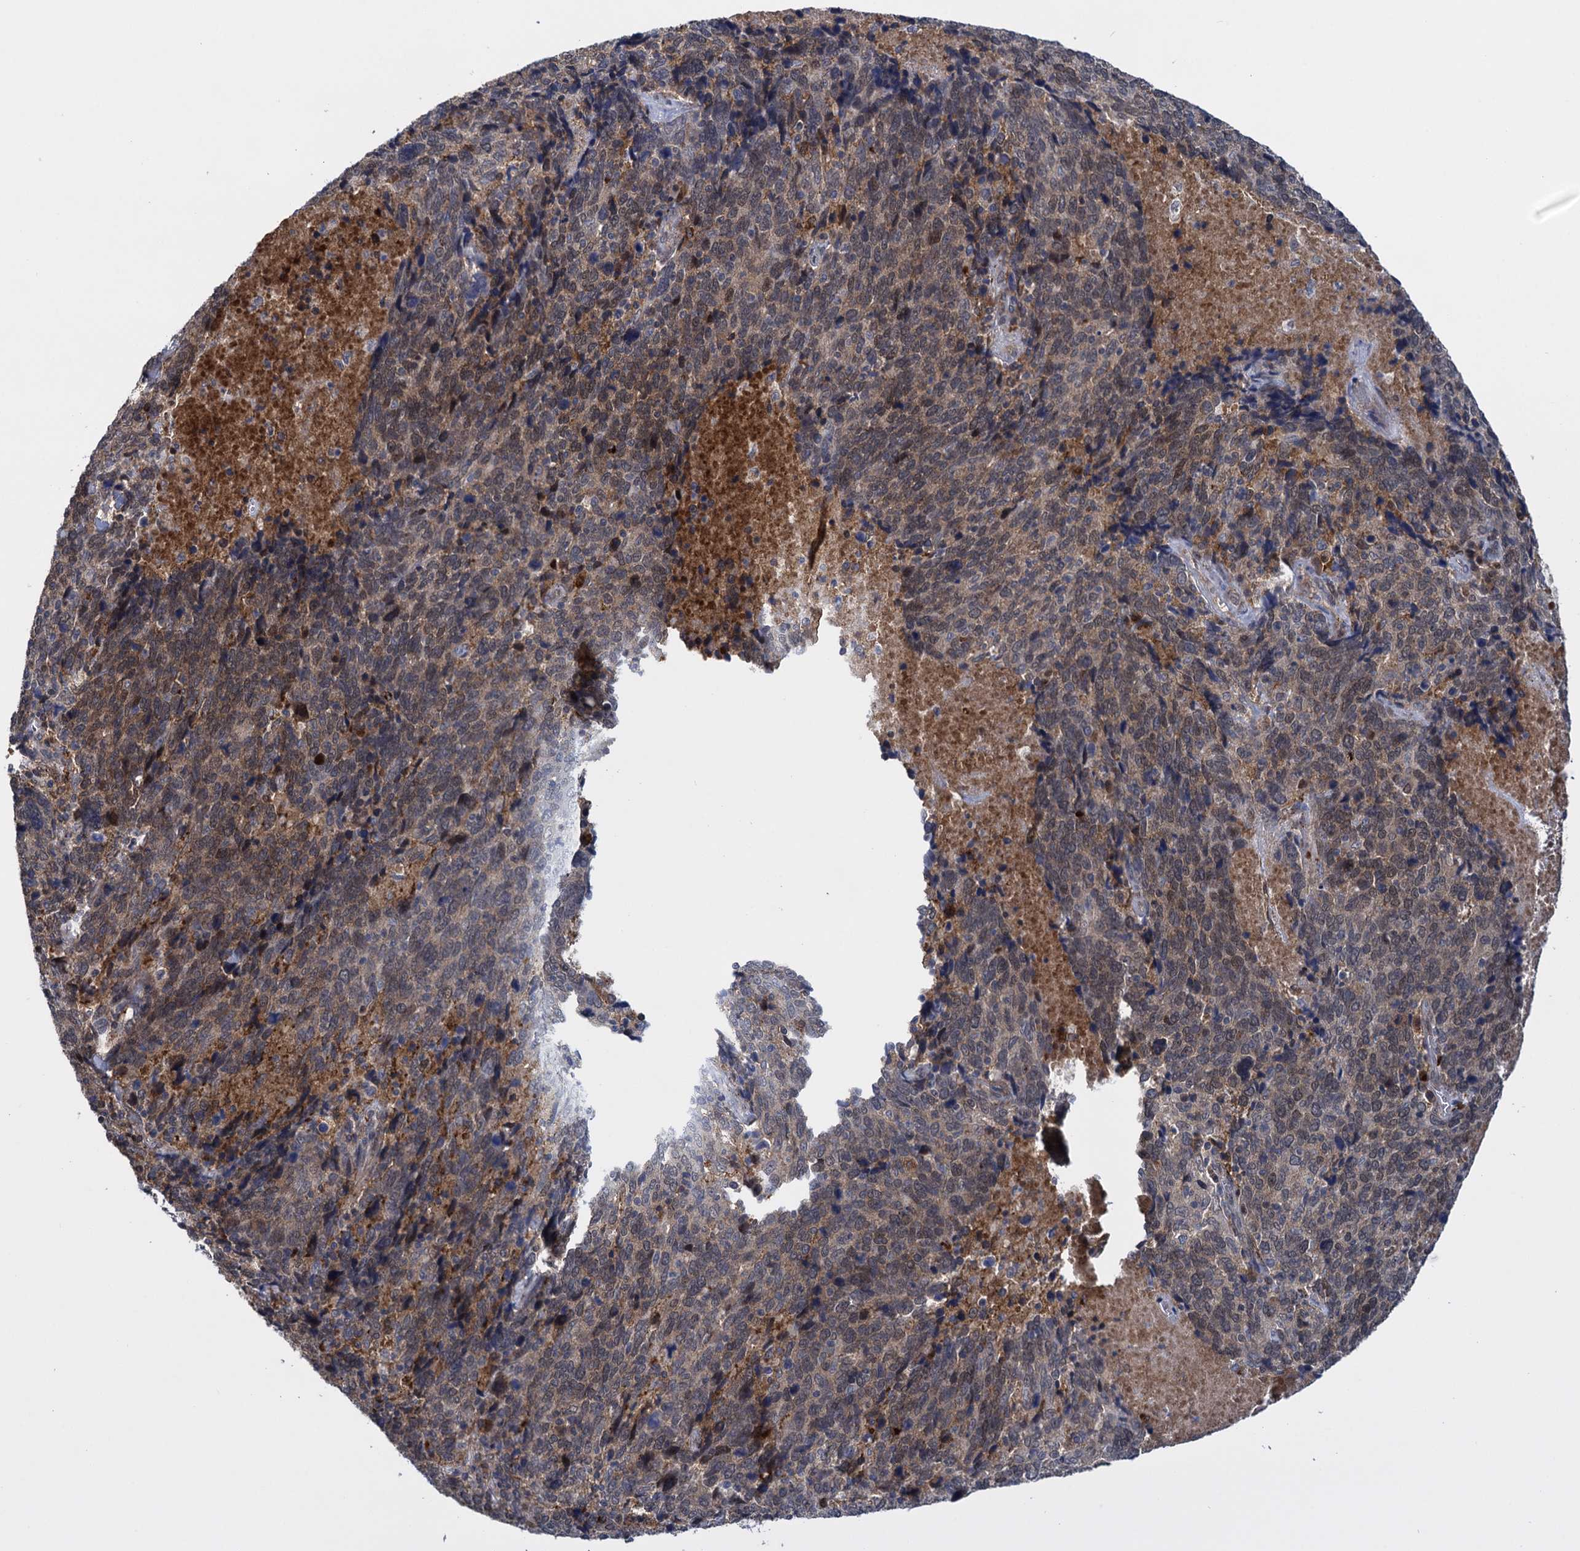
{"staining": {"intensity": "moderate", "quantity": "25%-75%", "location": "cytoplasmic/membranous"}, "tissue": "cervical cancer", "cell_type": "Tumor cells", "image_type": "cancer", "snomed": [{"axis": "morphology", "description": "Squamous cell carcinoma, NOS"}, {"axis": "topography", "description": "Cervix"}], "caption": "Tumor cells show medium levels of moderate cytoplasmic/membranous positivity in approximately 25%-75% of cells in human cervical cancer. The protein of interest is shown in brown color, while the nuclei are stained blue.", "gene": "GLO1", "patient": {"sex": "female", "age": 41}}